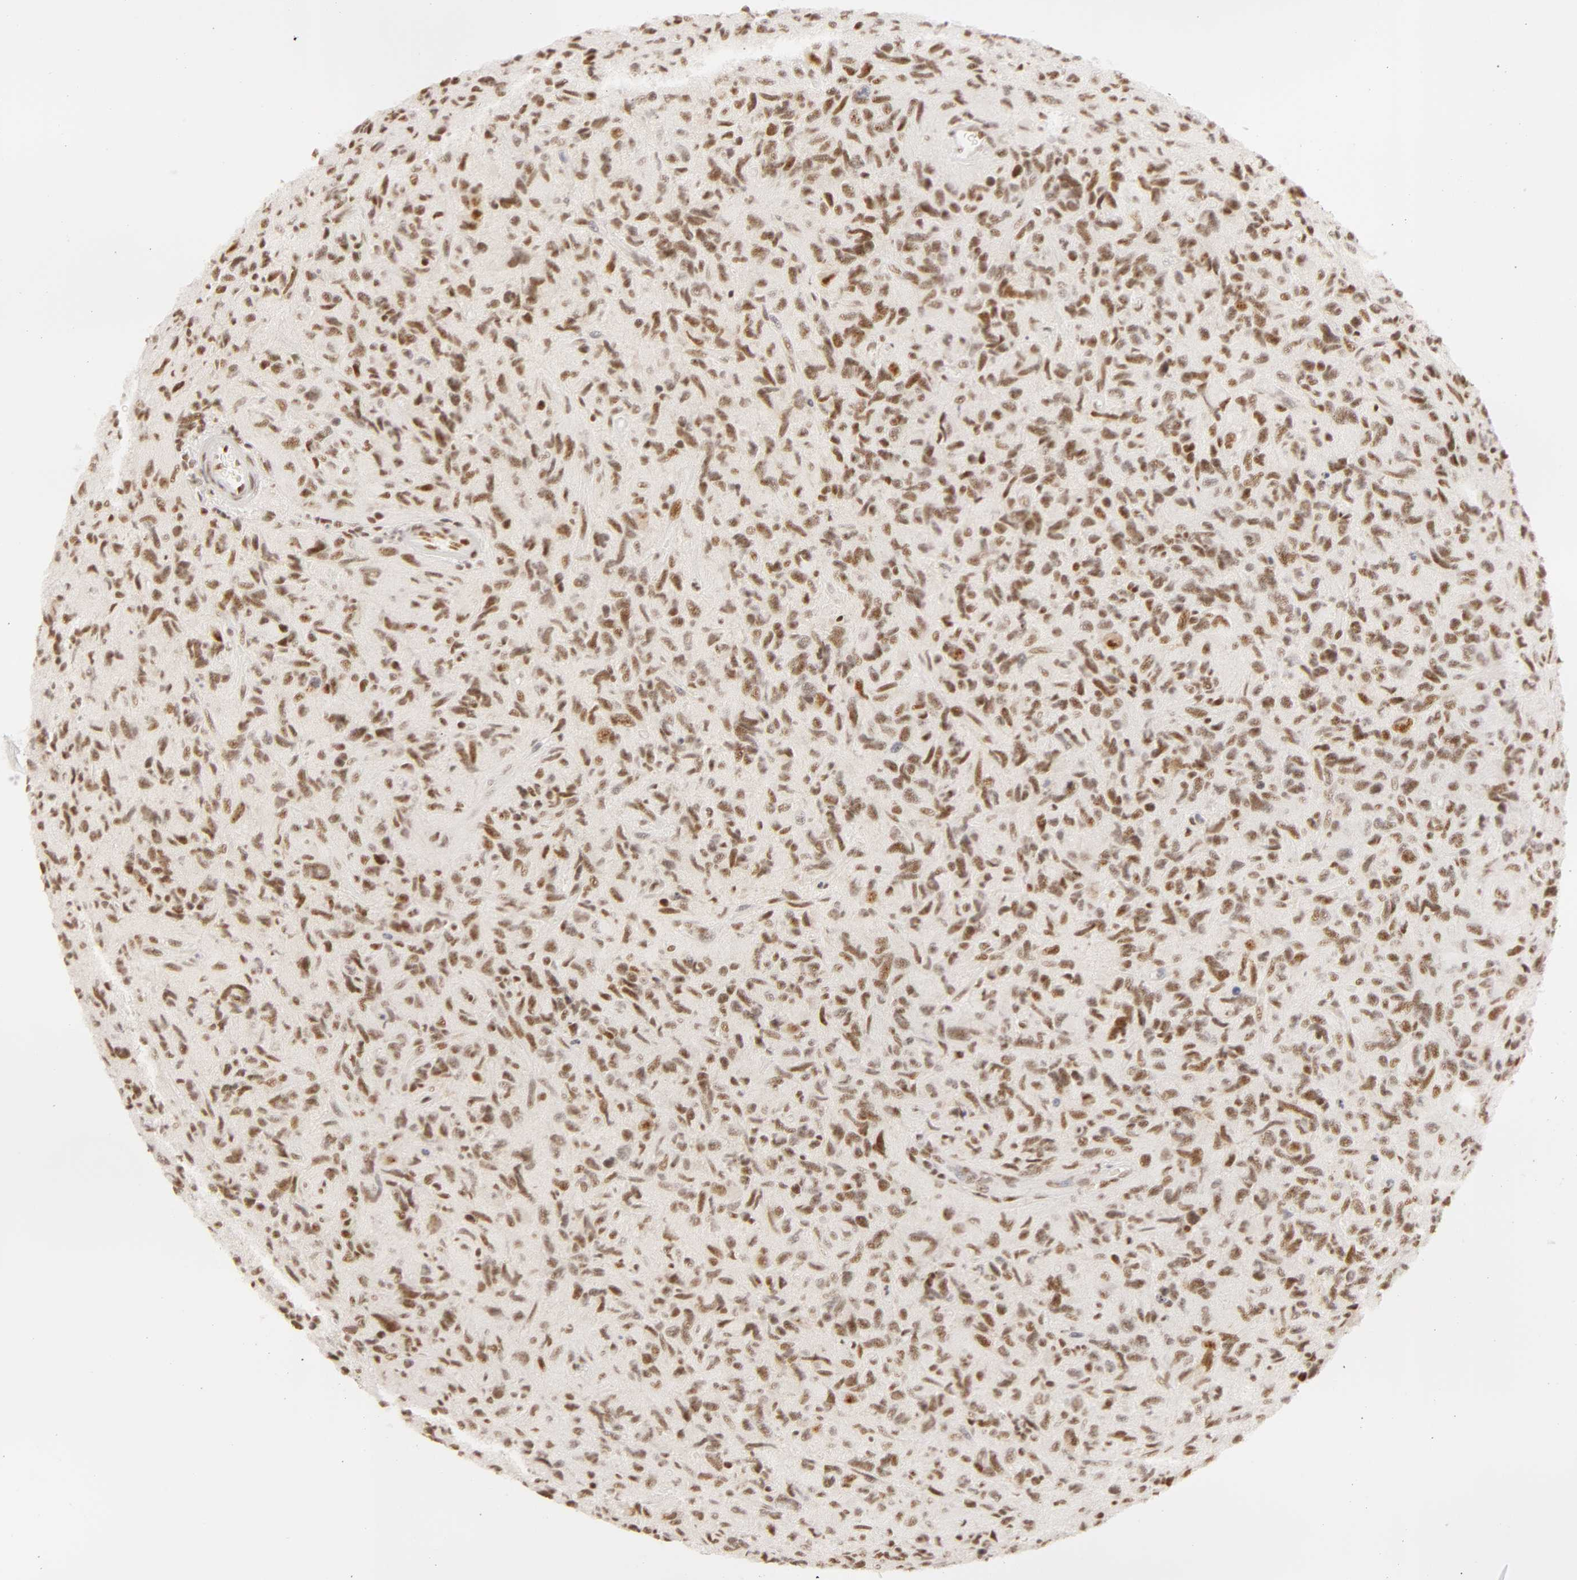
{"staining": {"intensity": "moderate", "quantity": ">75%", "location": "nuclear"}, "tissue": "glioma", "cell_type": "Tumor cells", "image_type": "cancer", "snomed": [{"axis": "morphology", "description": "Glioma, malignant, High grade"}, {"axis": "topography", "description": "Brain"}], "caption": "The micrograph exhibits immunohistochemical staining of high-grade glioma (malignant). There is moderate nuclear expression is present in about >75% of tumor cells.", "gene": "RBM39", "patient": {"sex": "female", "age": 60}}